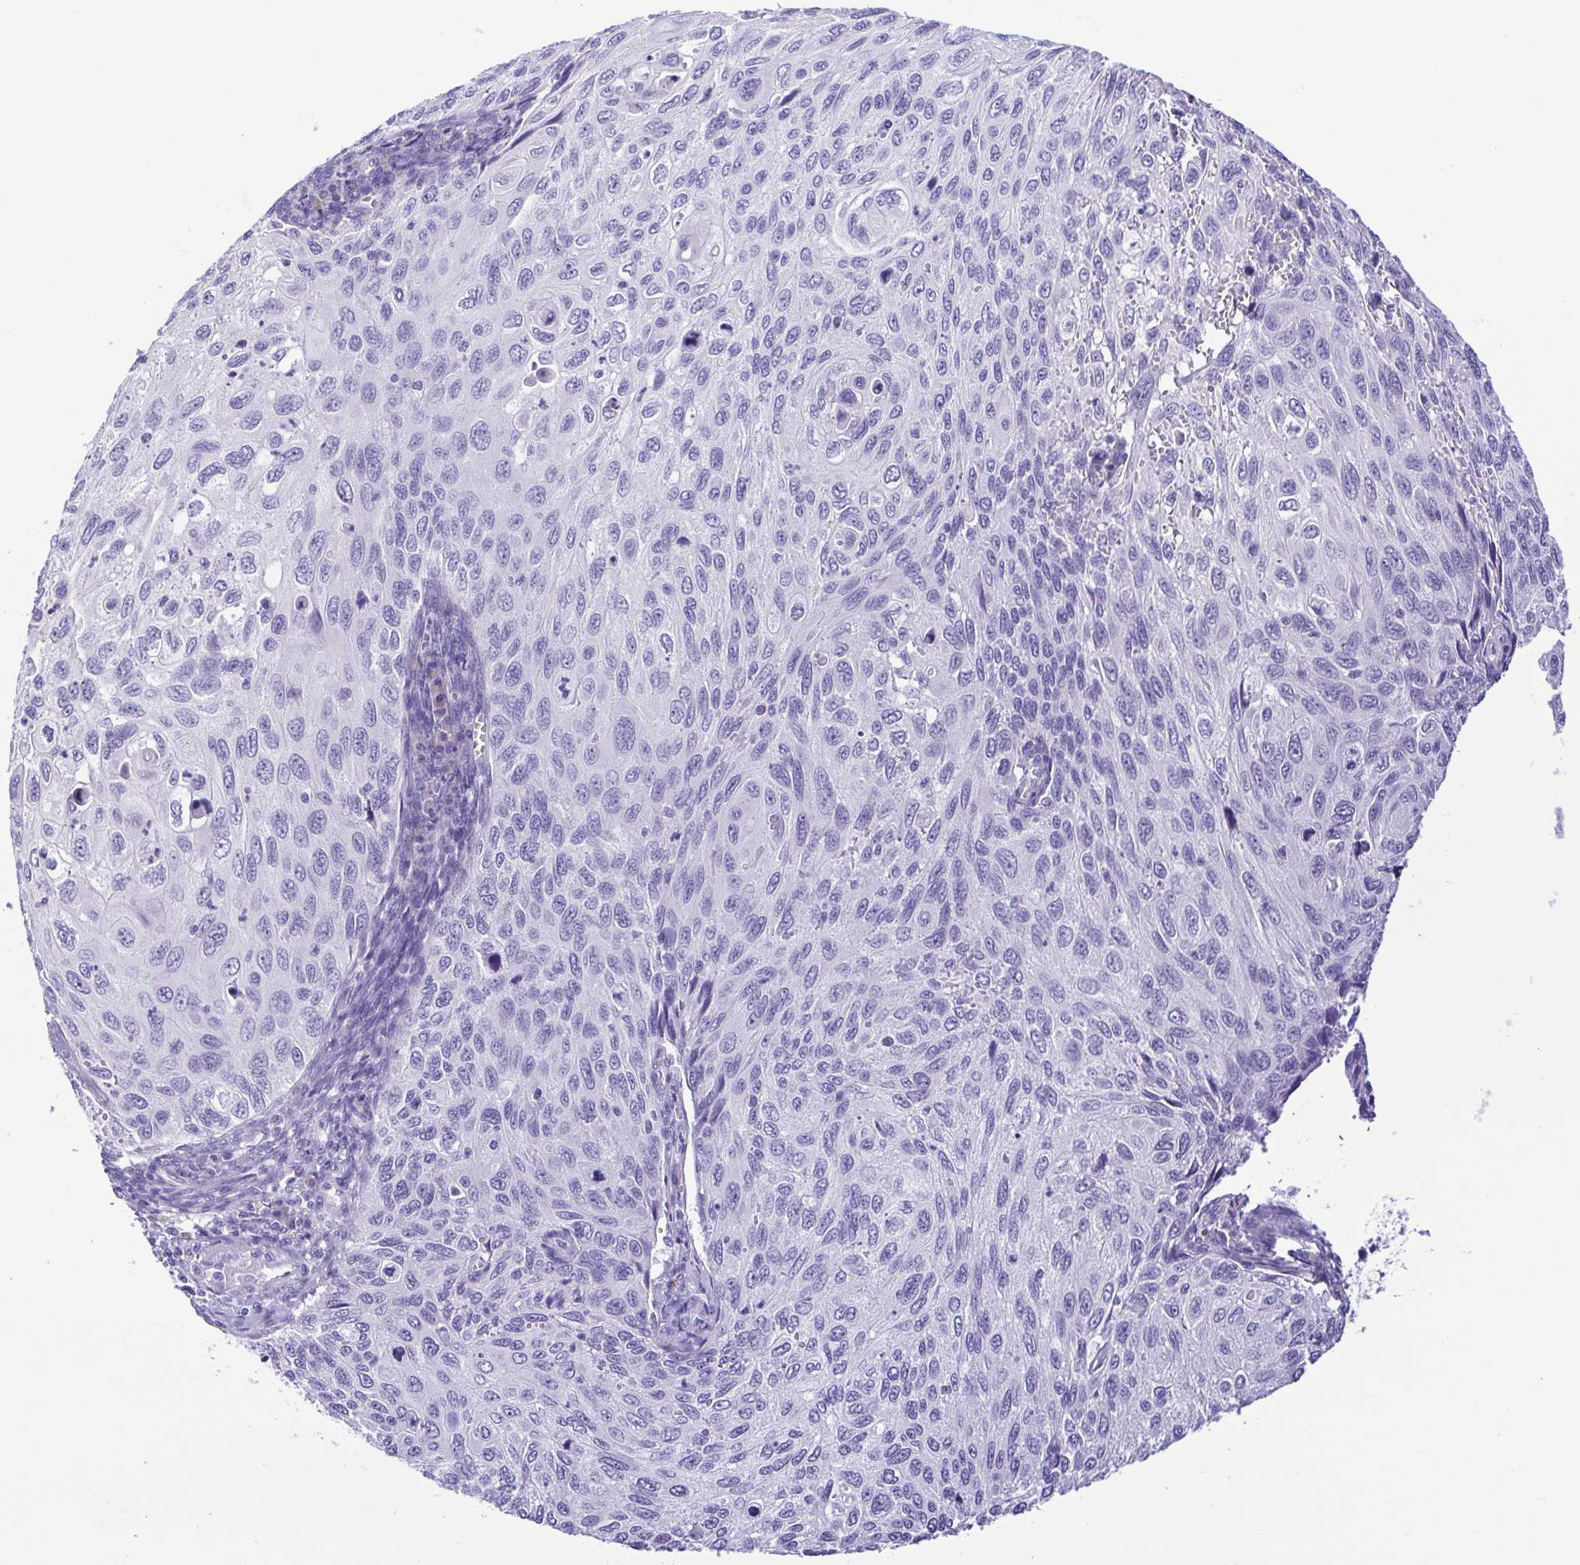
{"staining": {"intensity": "negative", "quantity": "none", "location": "none"}, "tissue": "cervical cancer", "cell_type": "Tumor cells", "image_type": "cancer", "snomed": [{"axis": "morphology", "description": "Squamous cell carcinoma, NOS"}, {"axis": "topography", "description": "Cervix"}], "caption": "Squamous cell carcinoma (cervical) stained for a protein using immunohistochemistry (IHC) shows no staining tumor cells.", "gene": "PAK3", "patient": {"sex": "female", "age": 70}}